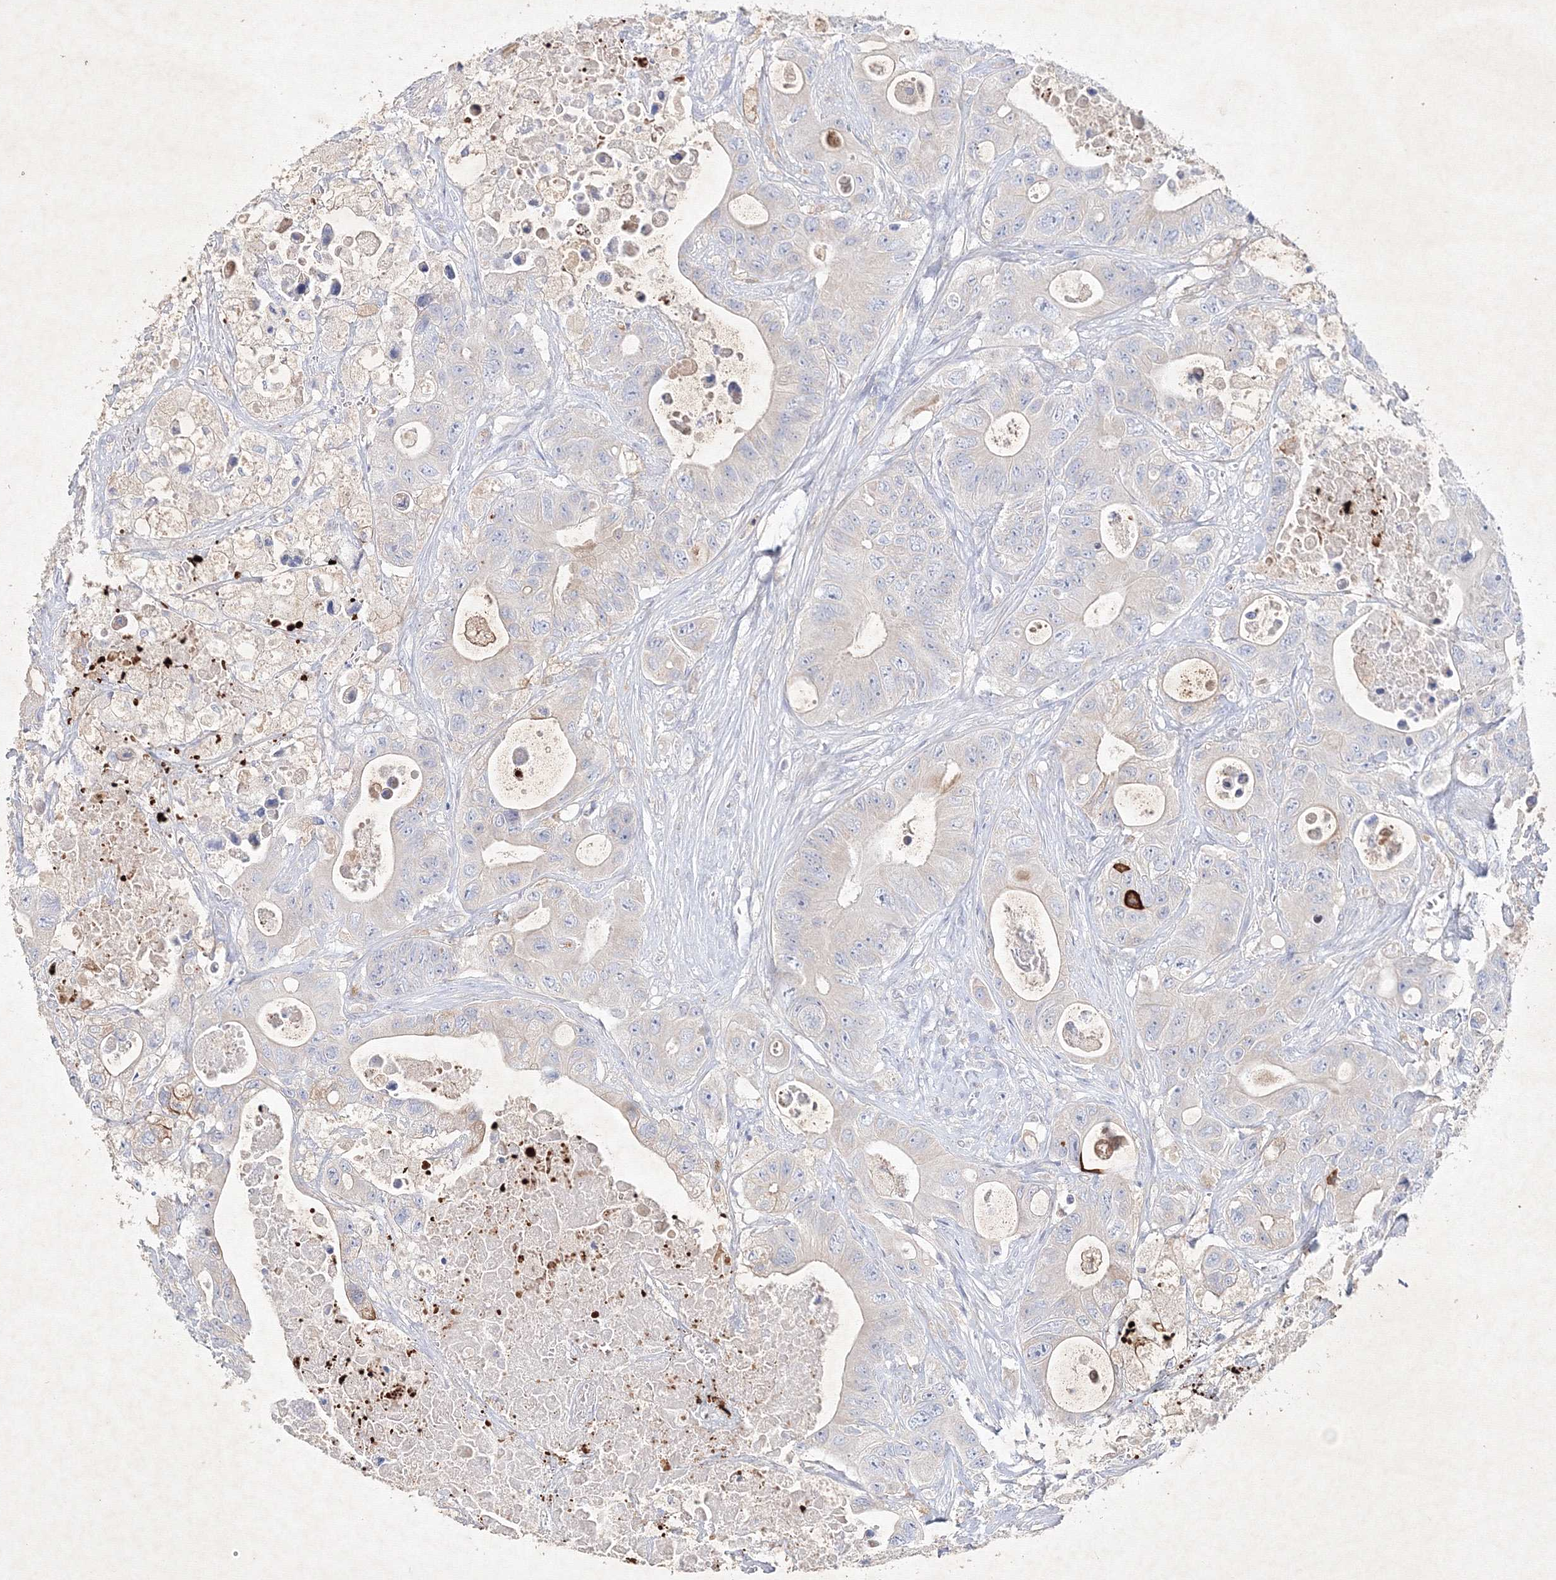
{"staining": {"intensity": "negative", "quantity": "none", "location": "none"}, "tissue": "colorectal cancer", "cell_type": "Tumor cells", "image_type": "cancer", "snomed": [{"axis": "morphology", "description": "Adenocarcinoma, NOS"}, {"axis": "topography", "description": "Colon"}], "caption": "Immunohistochemistry of colorectal cancer reveals no expression in tumor cells.", "gene": "CXXC4", "patient": {"sex": "female", "age": 46}}